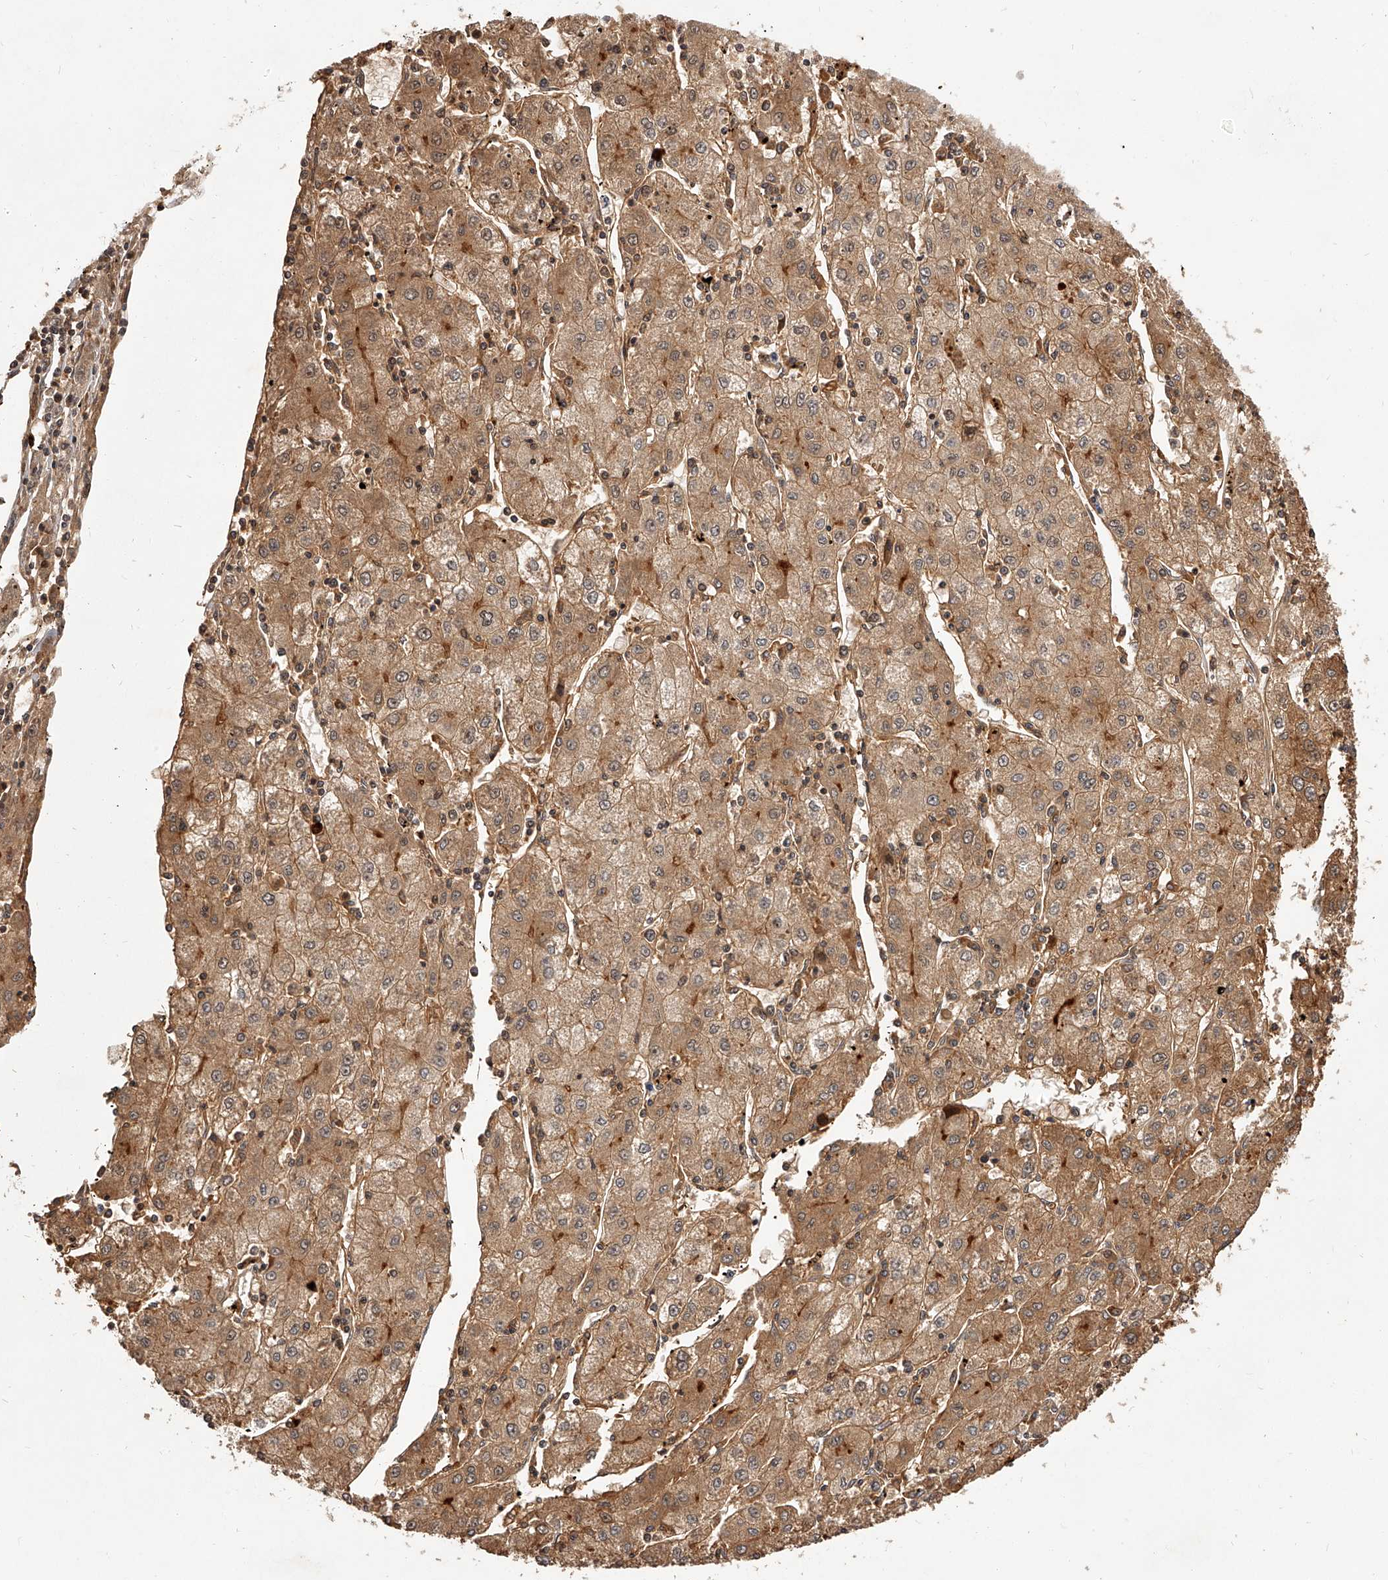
{"staining": {"intensity": "moderate", "quantity": ">75%", "location": "cytoplasmic/membranous"}, "tissue": "liver cancer", "cell_type": "Tumor cells", "image_type": "cancer", "snomed": [{"axis": "morphology", "description": "Carcinoma, Hepatocellular, NOS"}, {"axis": "topography", "description": "Liver"}], "caption": "Protein expression analysis of human hepatocellular carcinoma (liver) reveals moderate cytoplasmic/membranous staining in approximately >75% of tumor cells.", "gene": "CRYZL1", "patient": {"sex": "male", "age": 72}}